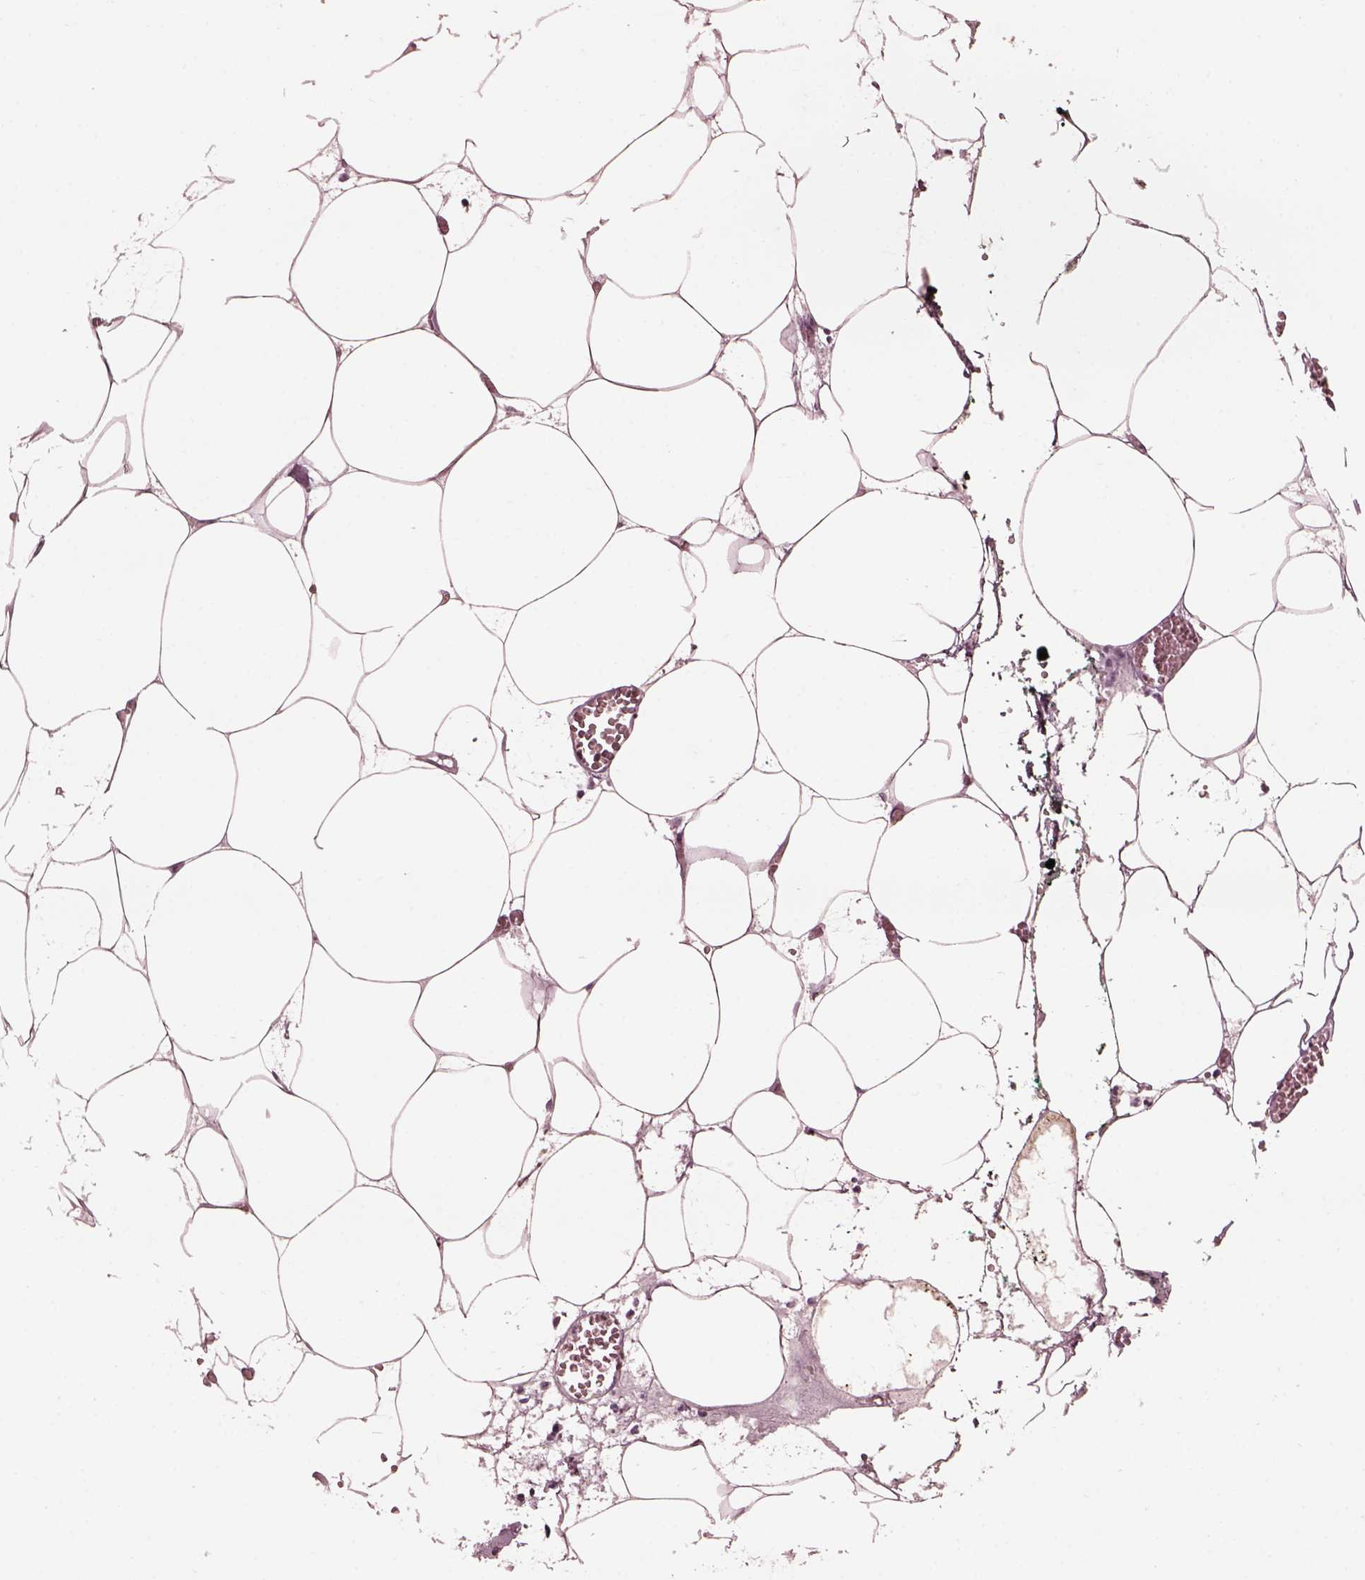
{"staining": {"intensity": "negative", "quantity": "none", "location": "none"}, "tissue": "adipose tissue", "cell_type": "Adipocytes", "image_type": "normal", "snomed": [{"axis": "morphology", "description": "Normal tissue, NOS"}, {"axis": "topography", "description": "Adipose tissue"}, {"axis": "topography", "description": "Pancreas"}, {"axis": "topography", "description": "Peripheral nerve tissue"}], "caption": "DAB (3,3'-diaminobenzidine) immunohistochemical staining of benign human adipose tissue displays no significant expression in adipocytes. The staining was performed using DAB to visualize the protein expression in brown, while the nuclei were stained in blue with hematoxylin (Magnification: 20x).", "gene": "CGA", "patient": {"sex": "female", "age": 58}}